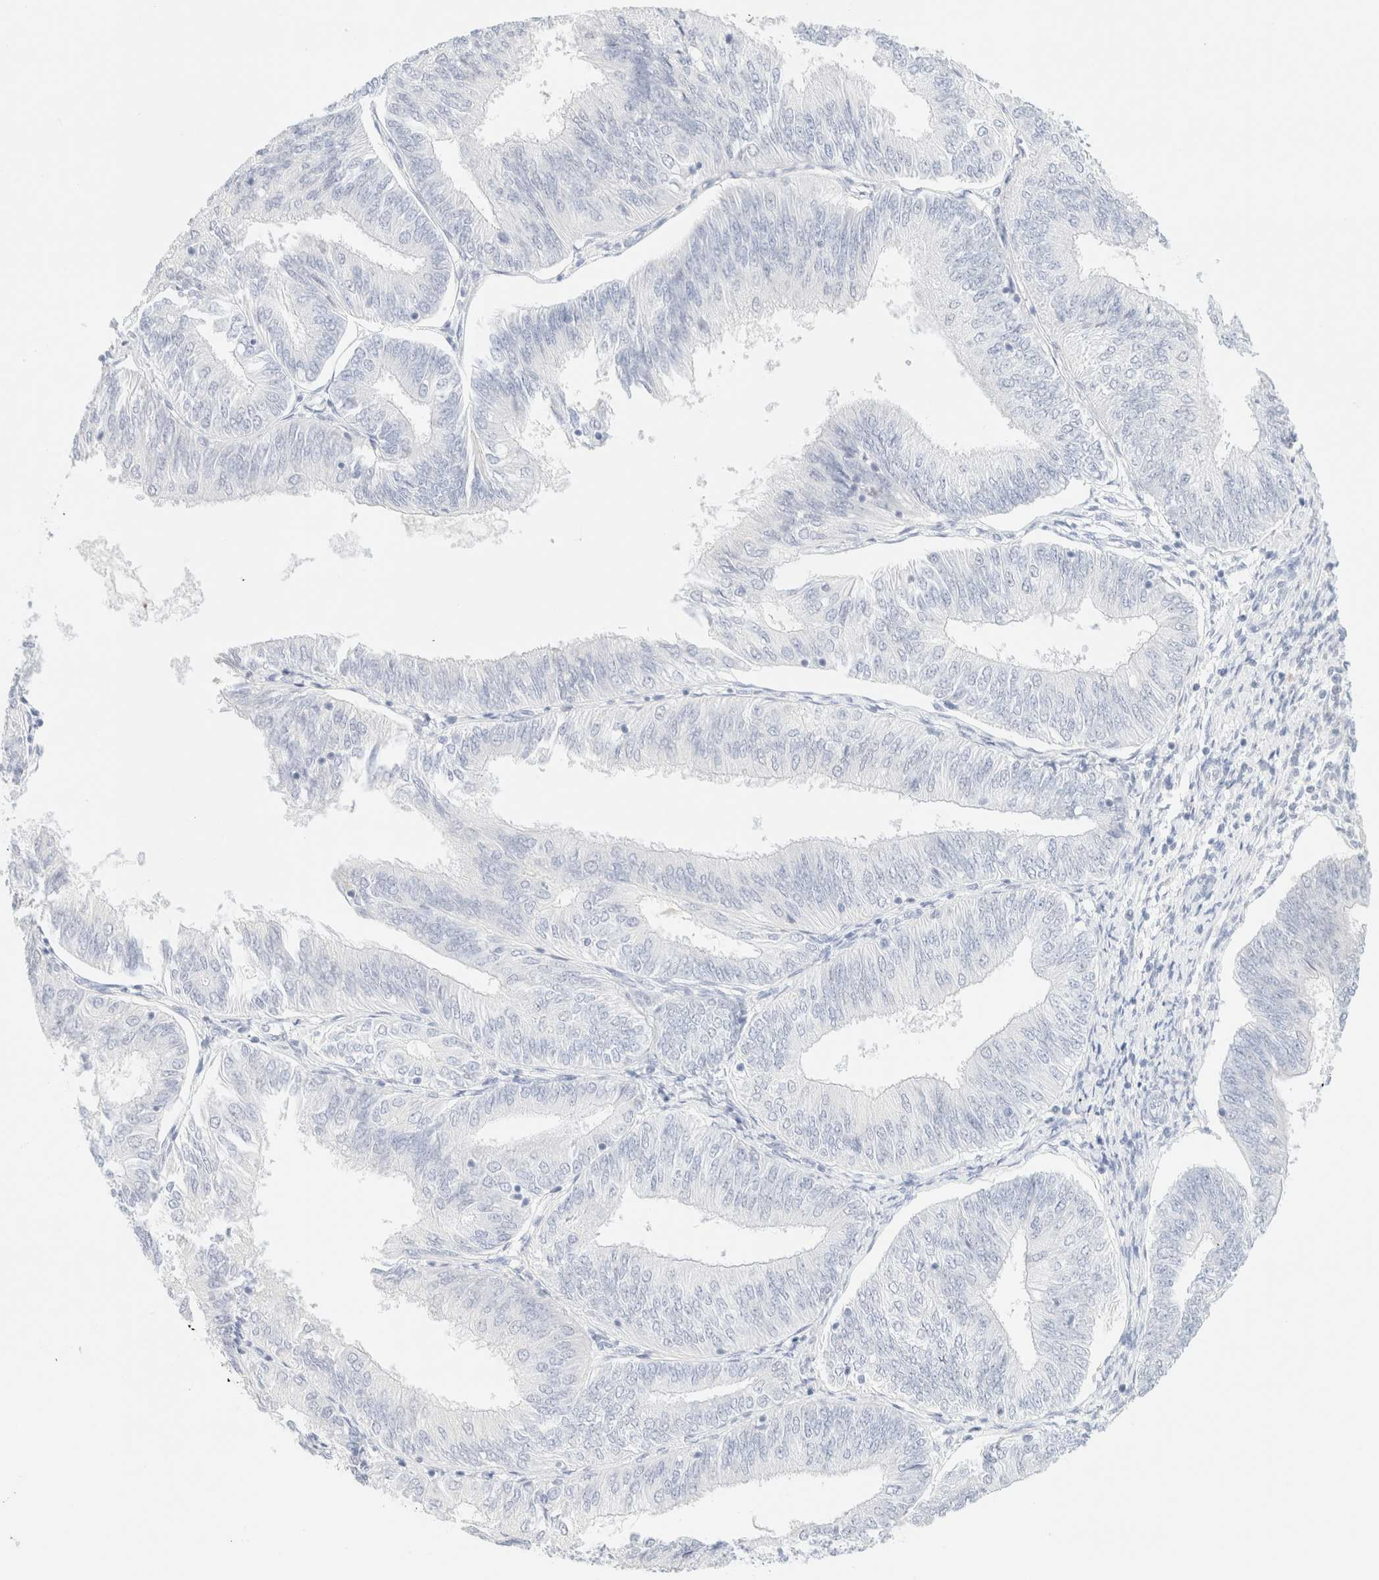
{"staining": {"intensity": "negative", "quantity": "none", "location": "none"}, "tissue": "endometrial cancer", "cell_type": "Tumor cells", "image_type": "cancer", "snomed": [{"axis": "morphology", "description": "Adenocarcinoma, NOS"}, {"axis": "topography", "description": "Endometrium"}], "caption": "Tumor cells are negative for protein expression in human adenocarcinoma (endometrial). (Brightfield microscopy of DAB immunohistochemistry (IHC) at high magnification).", "gene": "KRT15", "patient": {"sex": "female", "age": 58}}